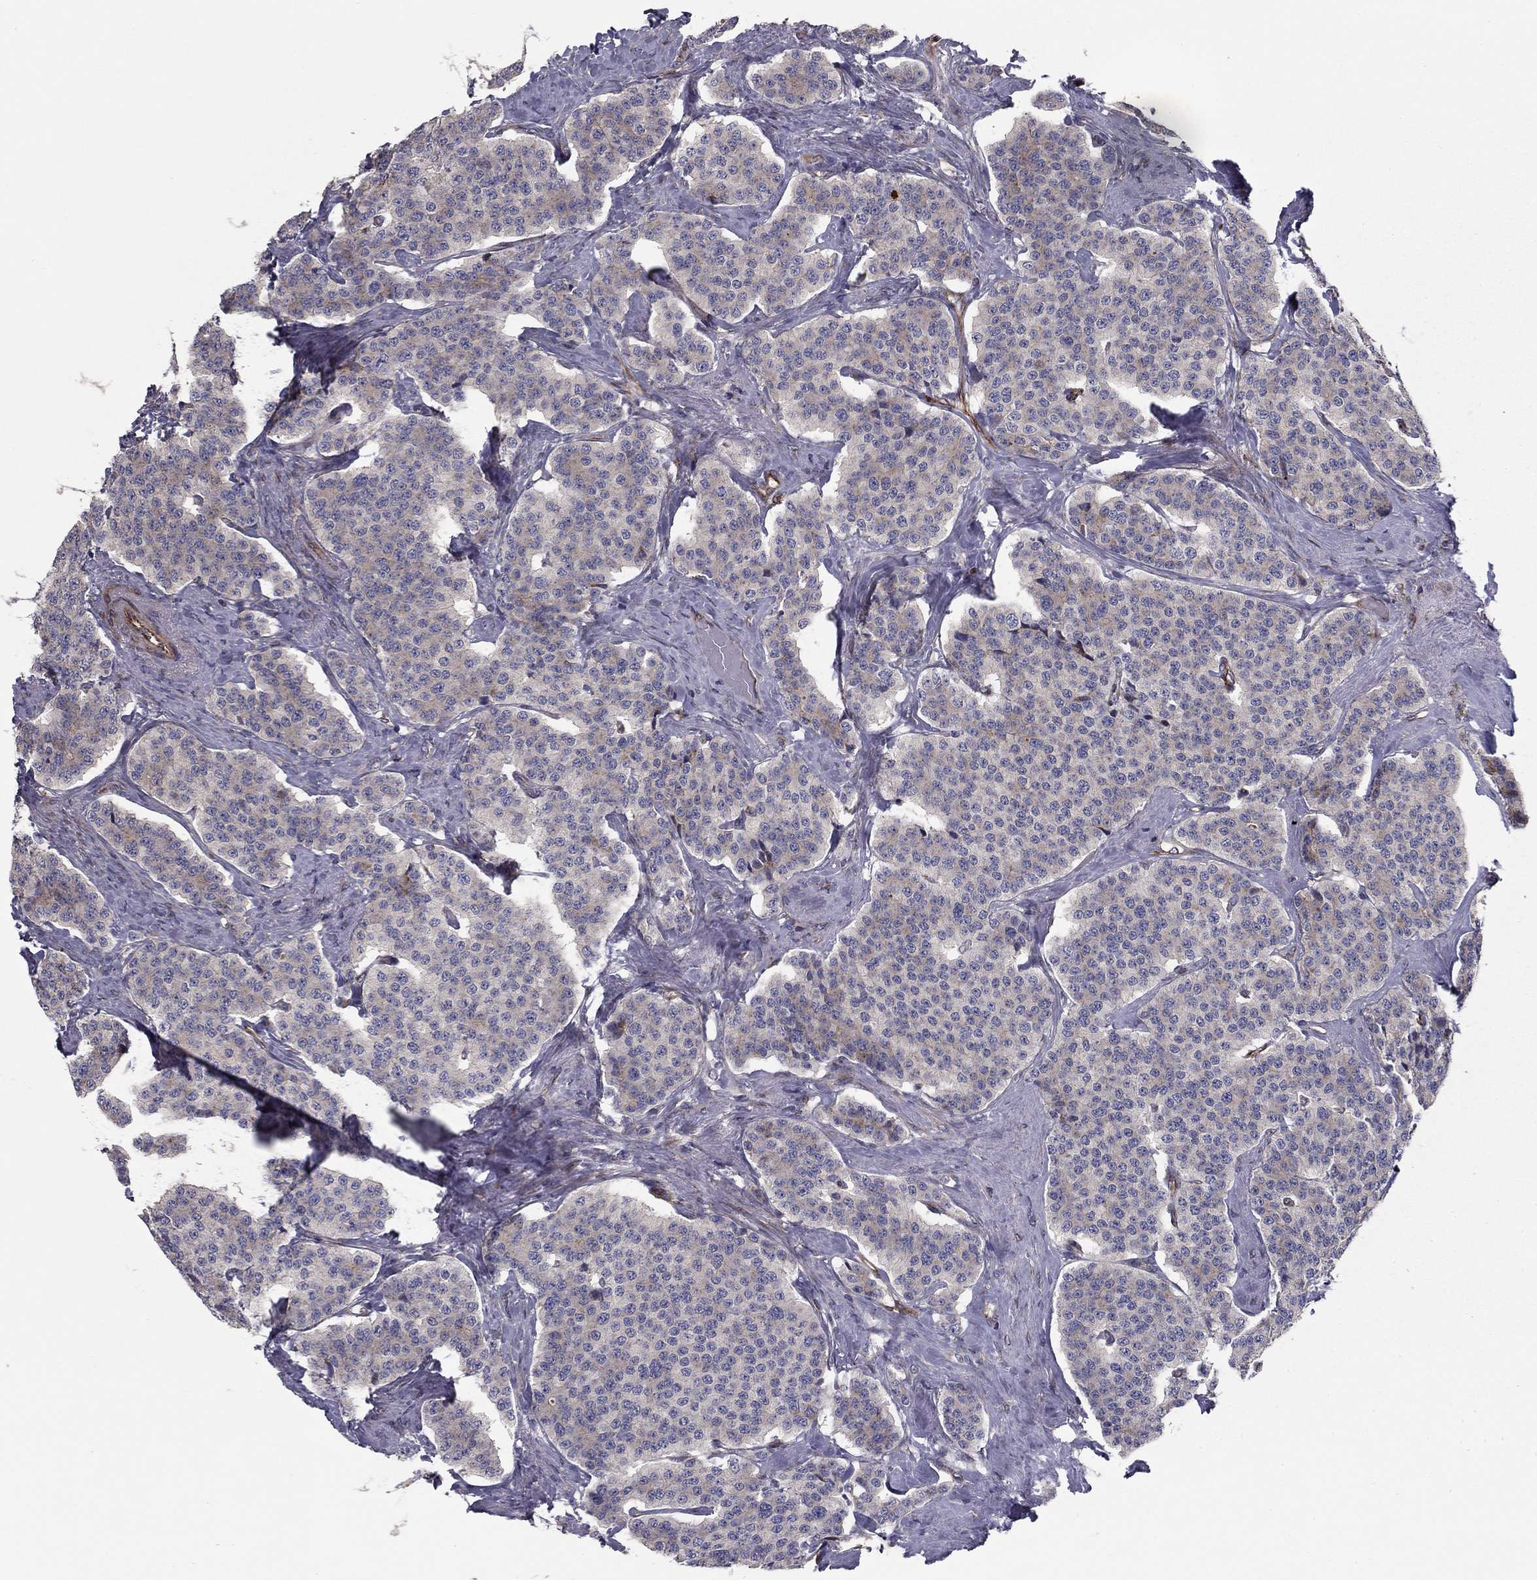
{"staining": {"intensity": "weak", "quantity": "<25%", "location": "cytoplasmic/membranous"}, "tissue": "carcinoid", "cell_type": "Tumor cells", "image_type": "cancer", "snomed": [{"axis": "morphology", "description": "Carcinoid, malignant, NOS"}, {"axis": "topography", "description": "Small intestine"}], "caption": "IHC of human carcinoid exhibits no expression in tumor cells.", "gene": "CLSTN1", "patient": {"sex": "female", "age": 58}}